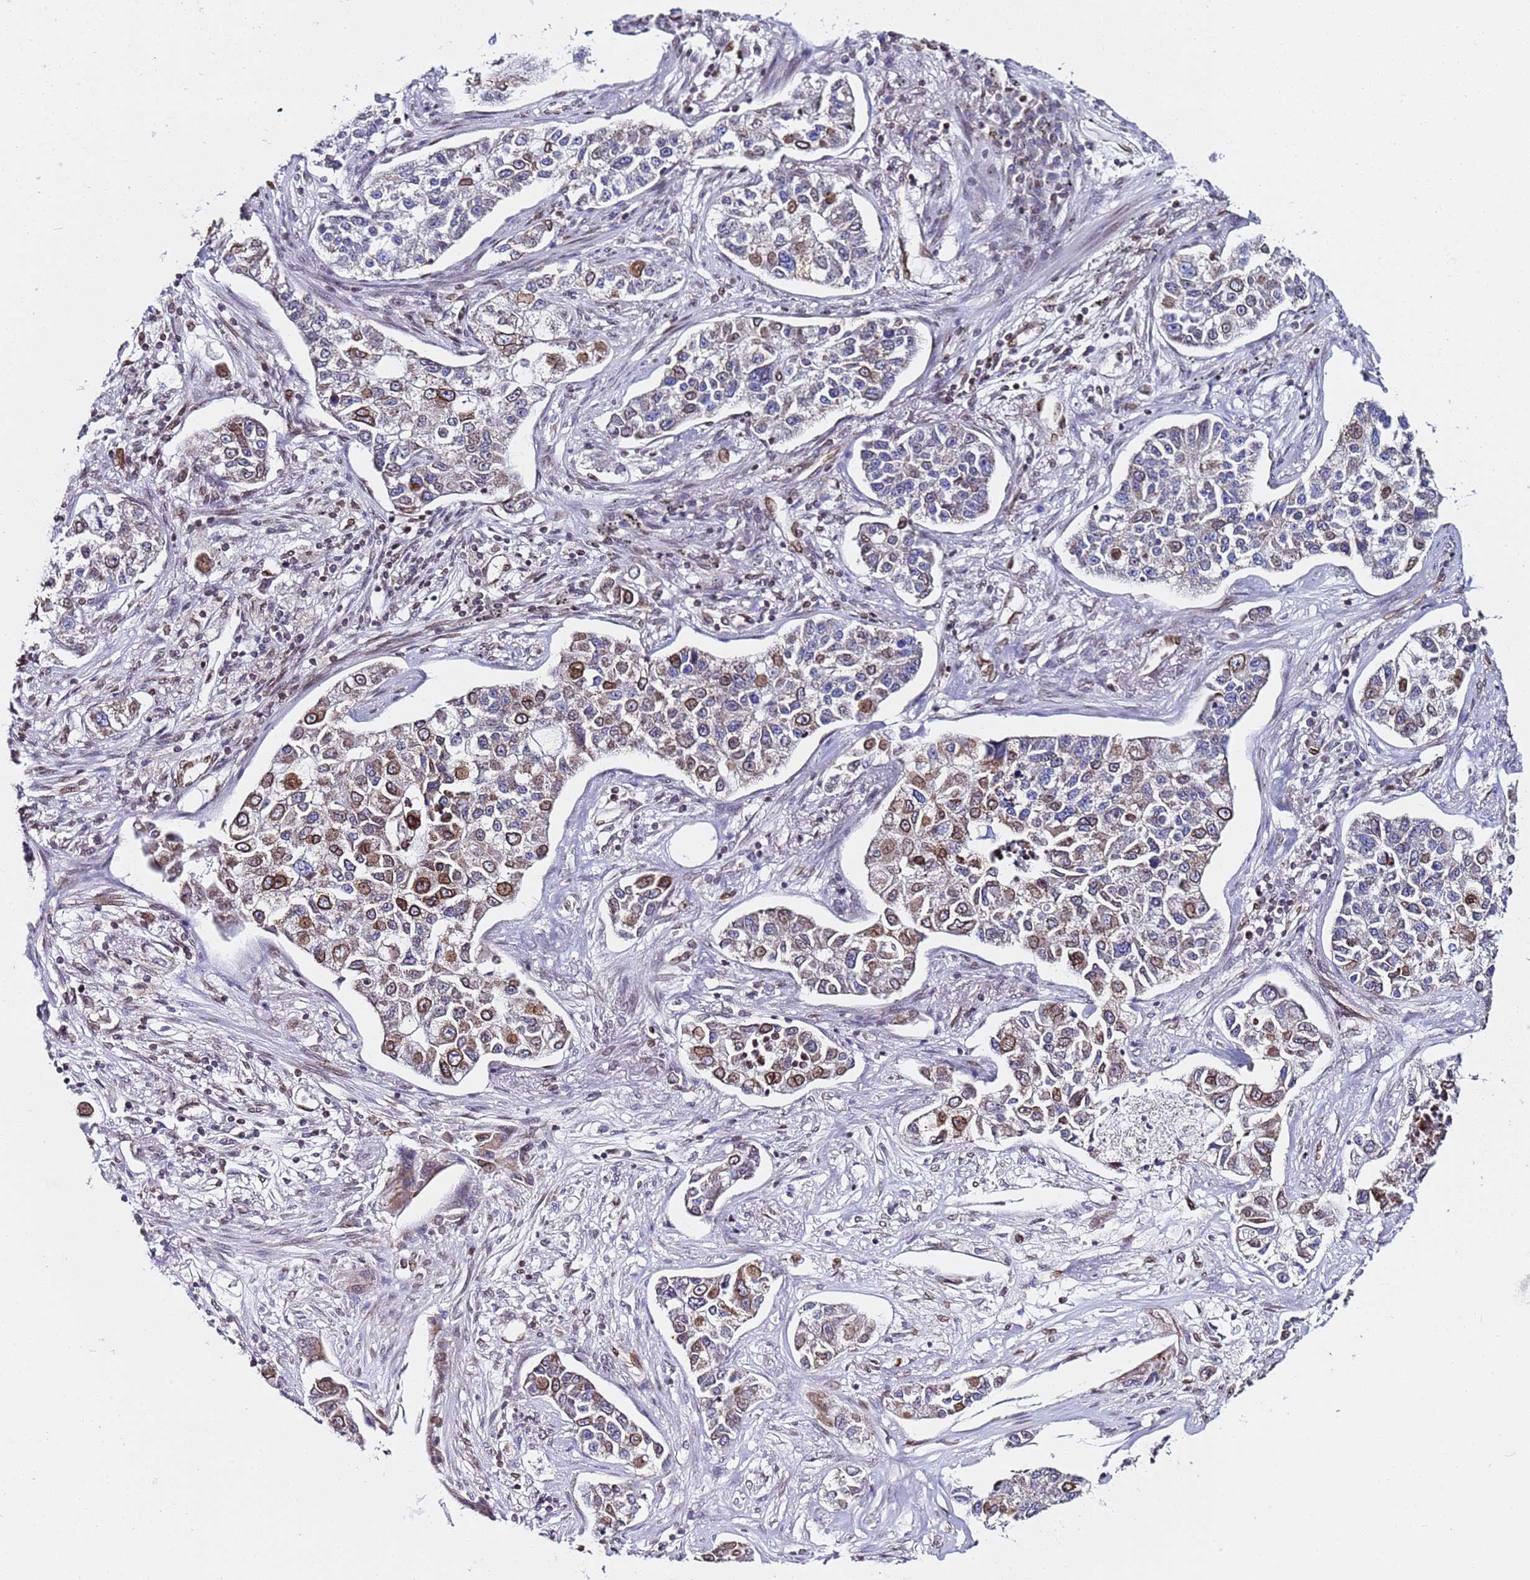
{"staining": {"intensity": "moderate", "quantity": "<25%", "location": "cytoplasmic/membranous,nuclear"}, "tissue": "lung cancer", "cell_type": "Tumor cells", "image_type": "cancer", "snomed": [{"axis": "morphology", "description": "Adenocarcinoma, NOS"}, {"axis": "topography", "description": "Lung"}], "caption": "Adenocarcinoma (lung) tissue displays moderate cytoplasmic/membranous and nuclear staining in approximately <25% of tumor cells Immunohistochemistry (ihc) stains the protein of interest in brown and the nuclei are stained blue.", "gene": "TOR1AIP1", "patient": {"sex": "male", "age": 49}}